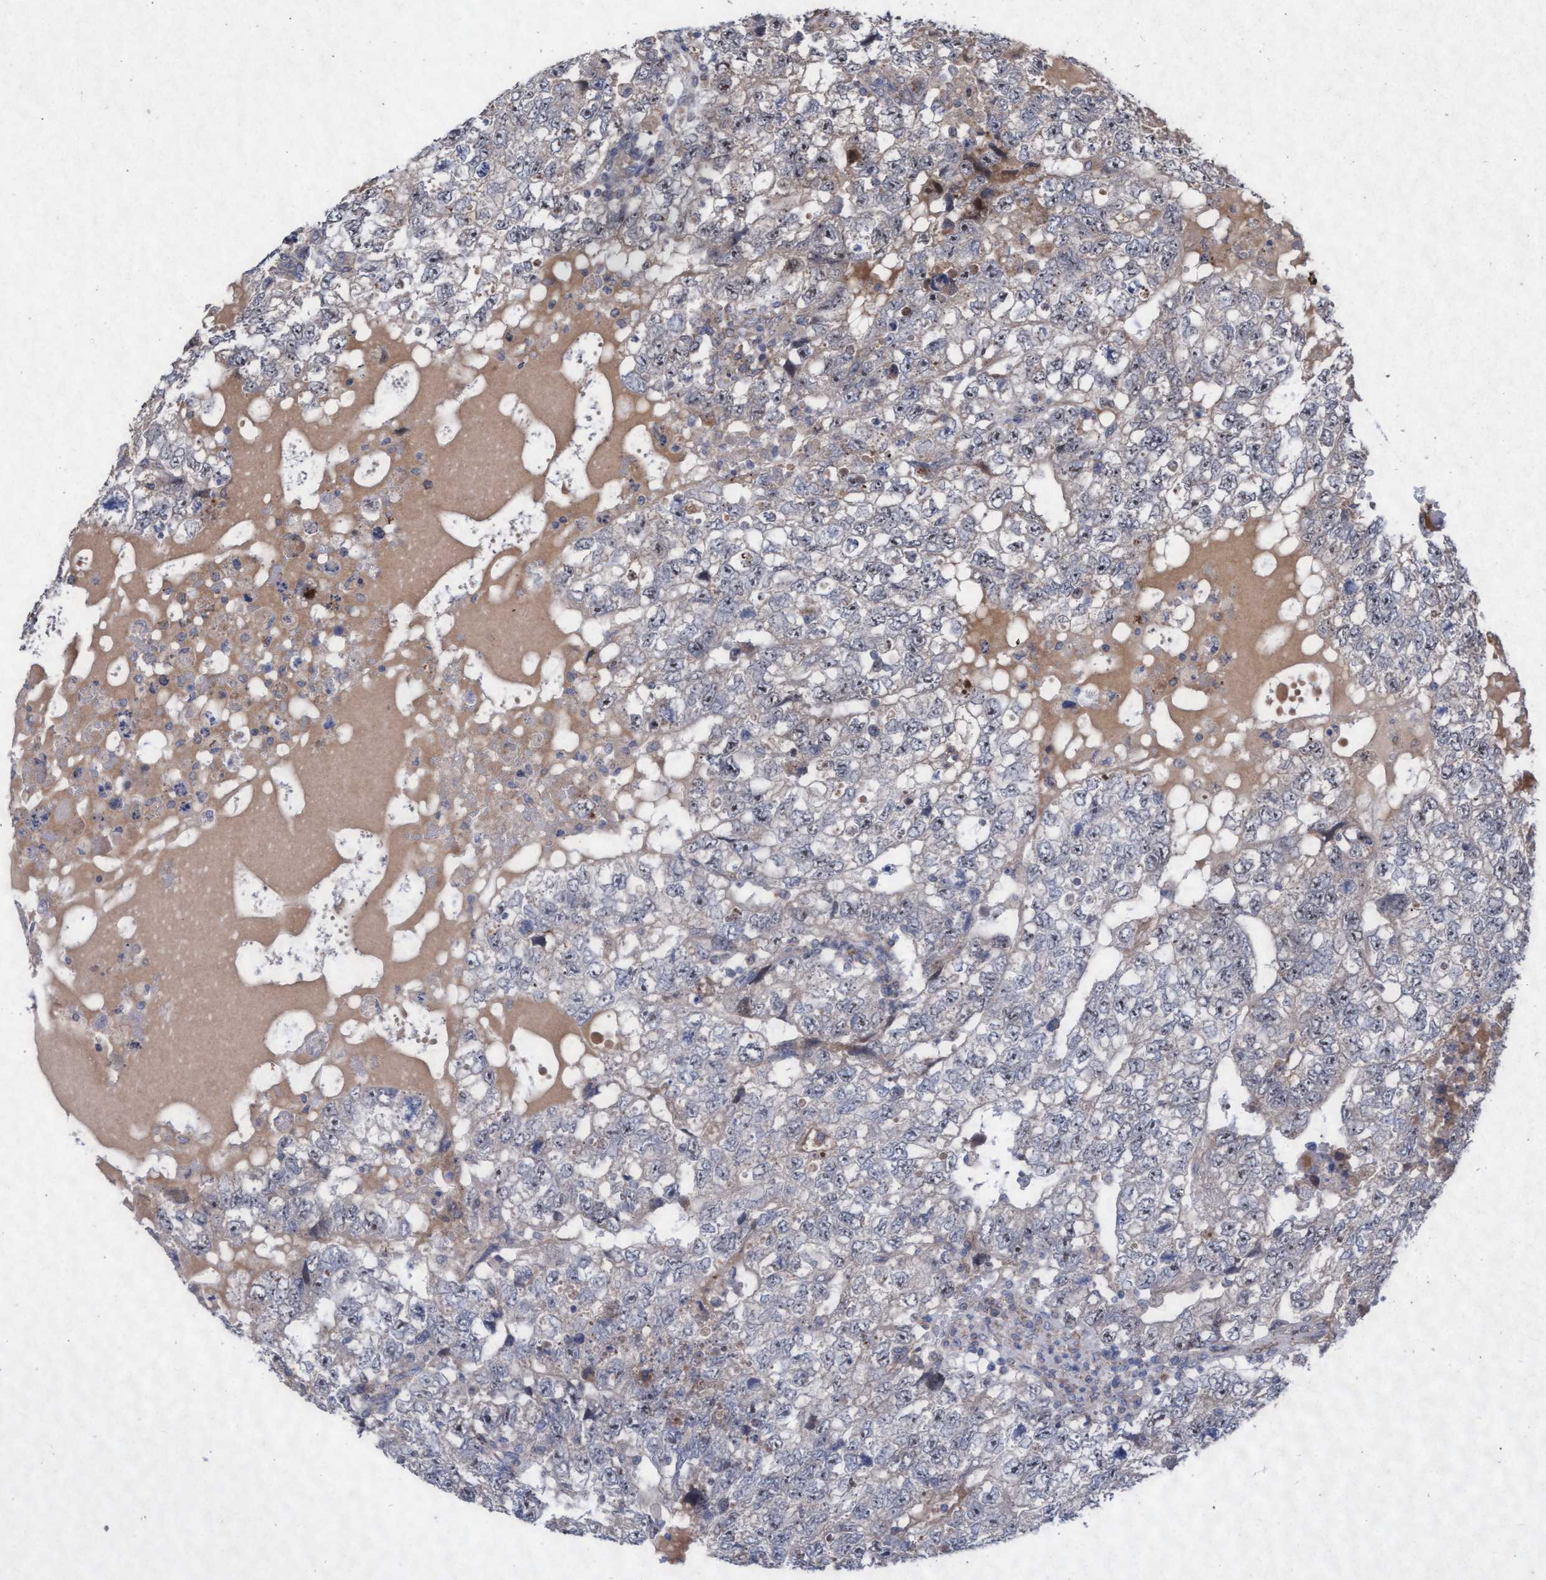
{"staining": {"intensity": "negative", "quantity": "none", "location": "none"}, "tissue": "testis cancer", "cell_type": "Tumor cells", "image_type": "cancer", "snomed": [{"axis": "morphology", "description": "Carcinoma, Embryonal, NOS"}, {"axis": "topography", "description": "Testis"}], "caption": "Immunohistochemistry (IHC) image of neoplastic tissue: human testis embryonal carcinoma stained with DAB (3,3'-diaminobenzidine) exhibits no significant protein staining in tumor cells.", "gene": "ABCF2", "patient": {"sex": "male", "age": 36}}